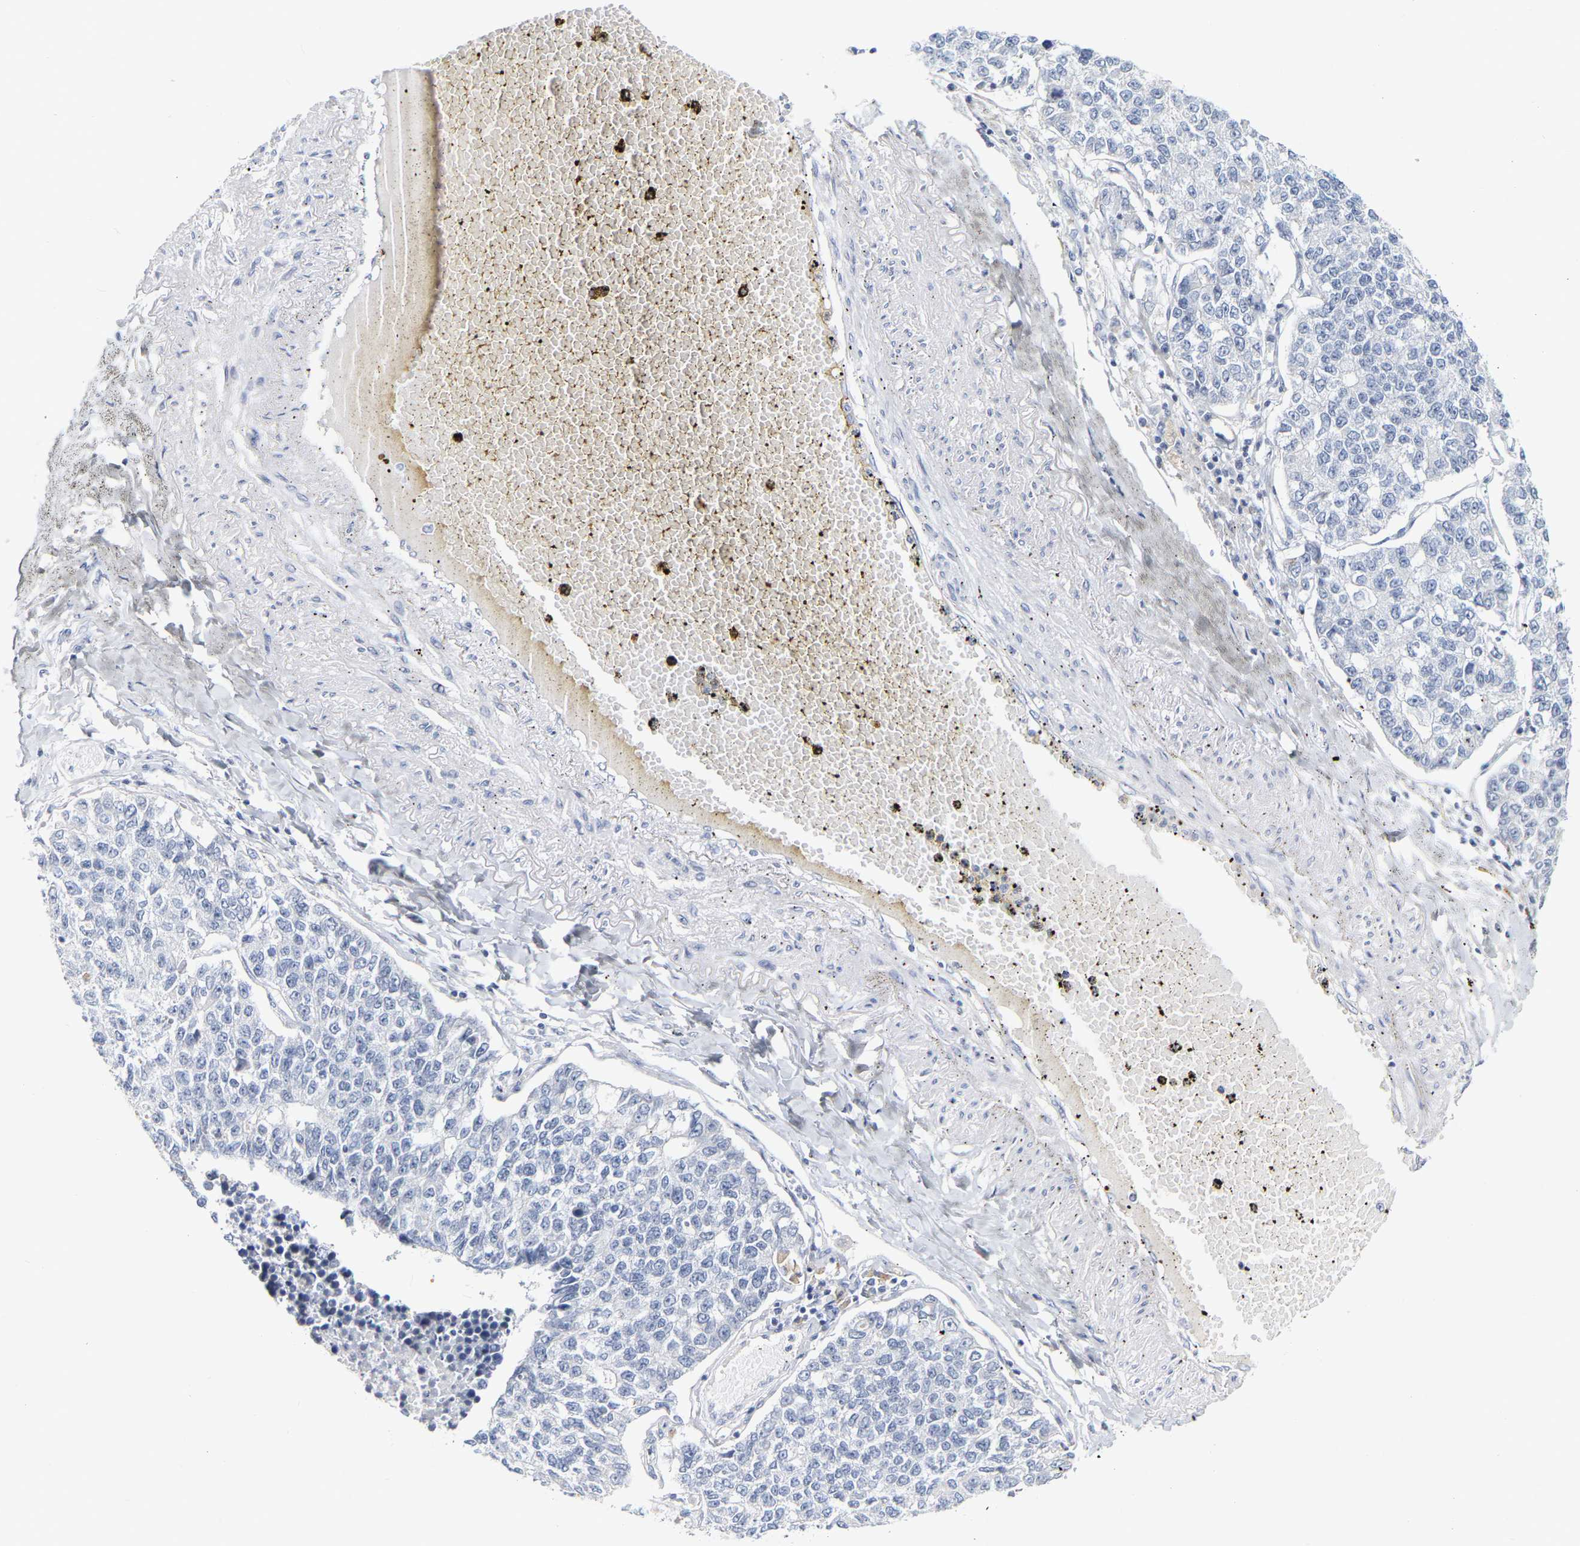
{"staining": {"intensity": "negative", "quantity": "none", "location": "none"}, "tissue": "lung cancer", "cell_type": "Tumor cells", "image_type": "cancer", "snomed": [{"axis": "morphology", "description": "Adenocarcinoma, NOS"}, {"axis": "topography", "description": "Lung"}], "caption": "A histopathology image of lung cancer (adenocarcinoma) stained for a protein reveals no brown staining in tumor cells. The staining is performed using DAB brown chromogen with nuclei counter-stained in using hematoxylin.", "gene": "KRT76", "patient": {"sex": "male", "age": 49}}